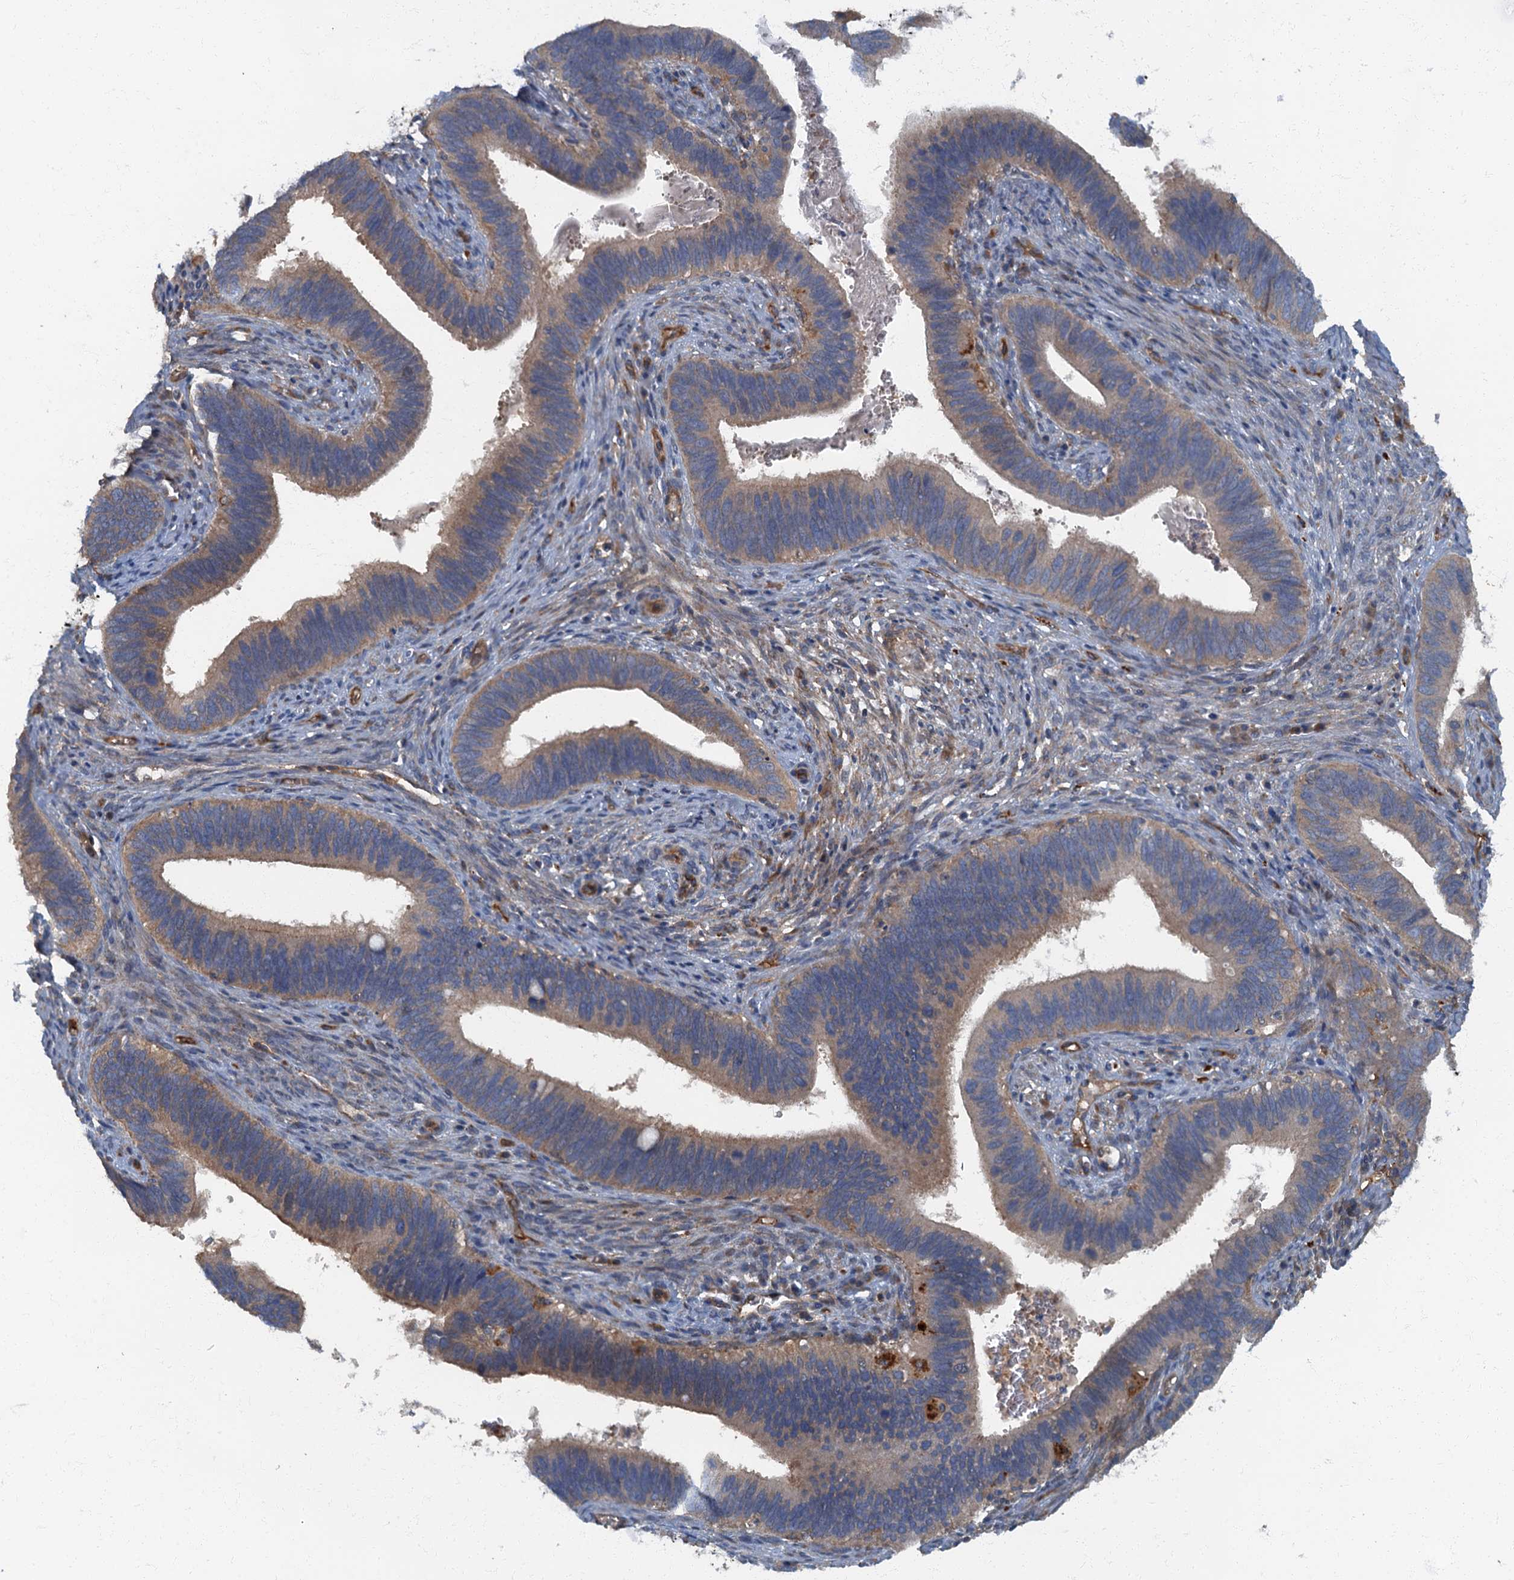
{"staining": {"intensity": "weak", "quantity": "25%-75%", "location": "cytoplasmic/membranous"}, "tissue": "cervical cancer", "cell_type": "Tumor cells", "image_type": "cancer", "snomed": [{"axis": "morphology", "description": "Adenocarcinoma, NOS"}, {"axis": "topography", "description": "Cervix"}], "caption": "There is low levels of weak cytoplasmic/membranous expression in tumor cells of cervical cancer (adenocarcinoma), as demonstrated by immunohistochemical staining (brown color).", "gene": "ARL11", "patient": {"sex": "female", "age": 42}}